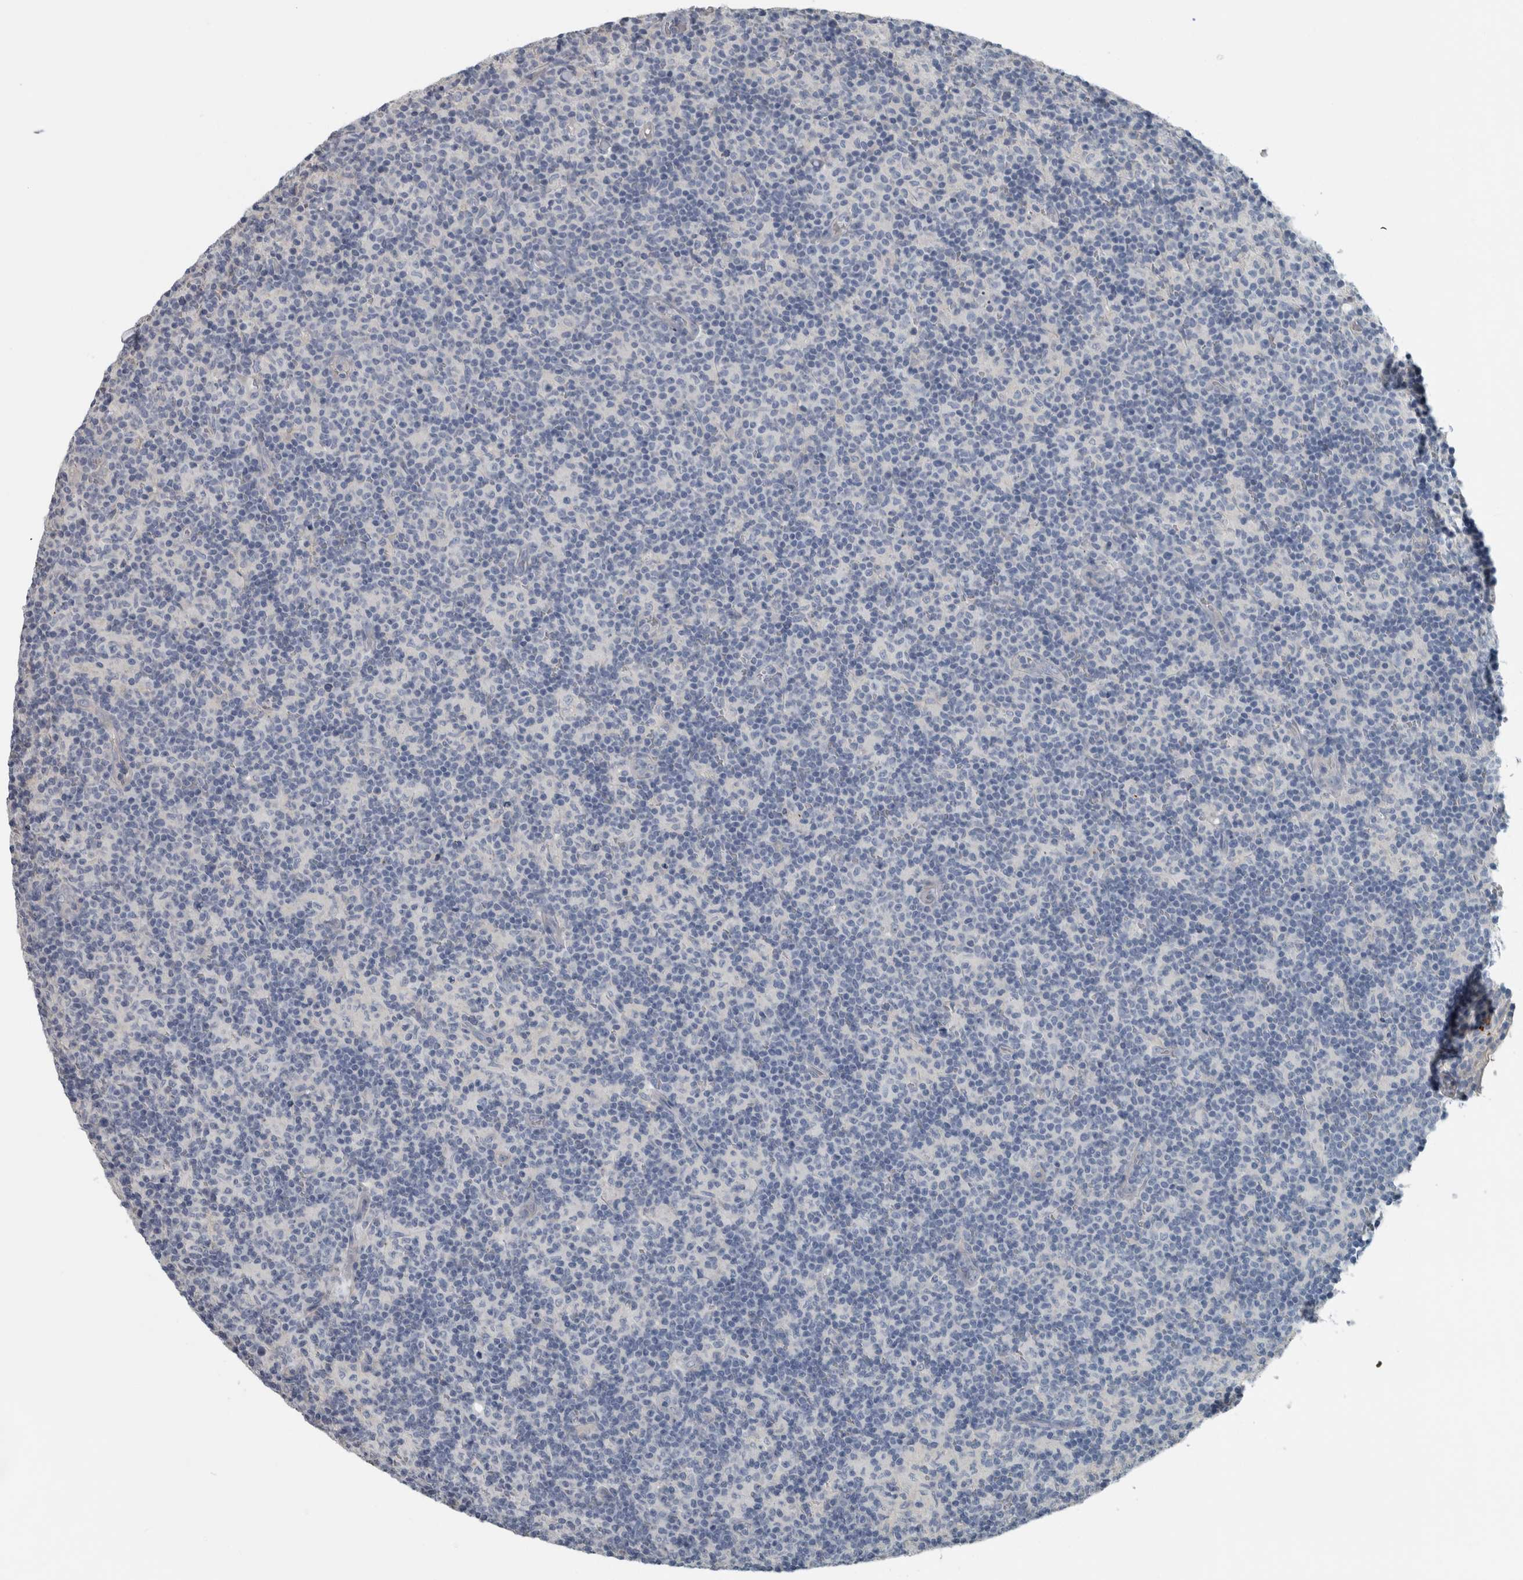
{"staining": {"intensity": "negative", "quantity": "none", "location": "none"}, "tissue": "lymph node", "cell_type": "Germinal center cells", "image_type": "normal", "snomed": [{"axis": "morphology", "description": "Normal tissue, NOS"}, {"axis": "morphology", "description": "Inflammation, NOS"}, {"axis": "topography", "description": "Lymph node"}], "caption": "Immunohistochemical staining of unremarkable lymph node reveals no significant positivity in germinal center cells. The staining is performed using DAB brown chromogen with nuclei counter-stained in using hematoxylin.", "gene": "SH3GL2", "patient": {"sex": "male", "age": 55}}